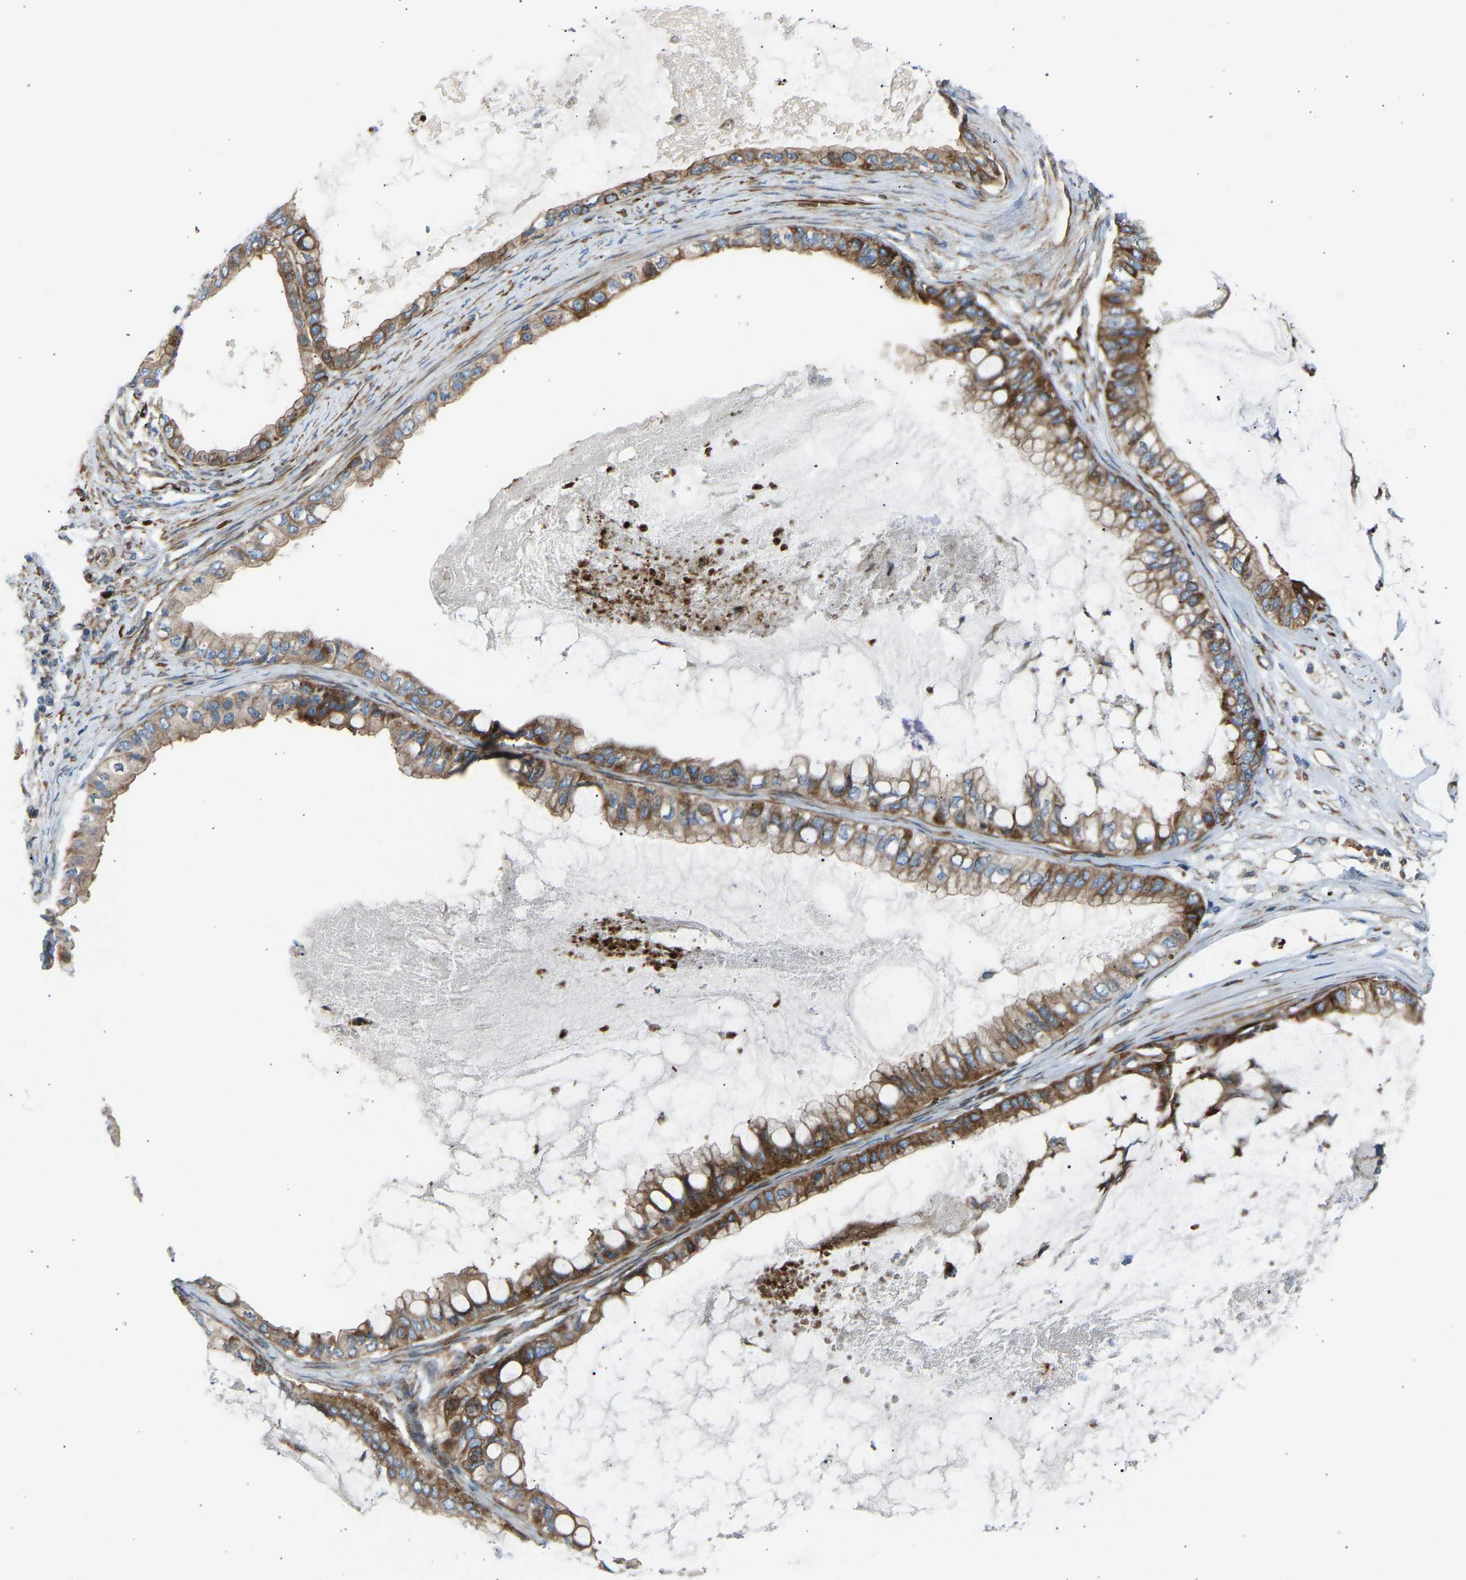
{"staining": {"intensity": "moderate", "quantity": ">75%", "location": "cytoplasmic/membranous"}, "tissue": "ovarian cancer", "cell_type": "Tumor cells", "image_type": "cancer", "snomed": [{"axis": "morphology", "description": "Cystadenocarcinoma, mucinous, NOS"}, {"axis": "topography", "description": "Ovary"}], "caption": "Ovarian cancer (mucinous cystadenocarcinoma) stained with immunohistochemistry (IHC) demonstrates moderate cytoplasmic/membranous positivity in about >75% of tumor cells.", "gene": "VPS41", "patient": {"sex": "female", "age": 80}}